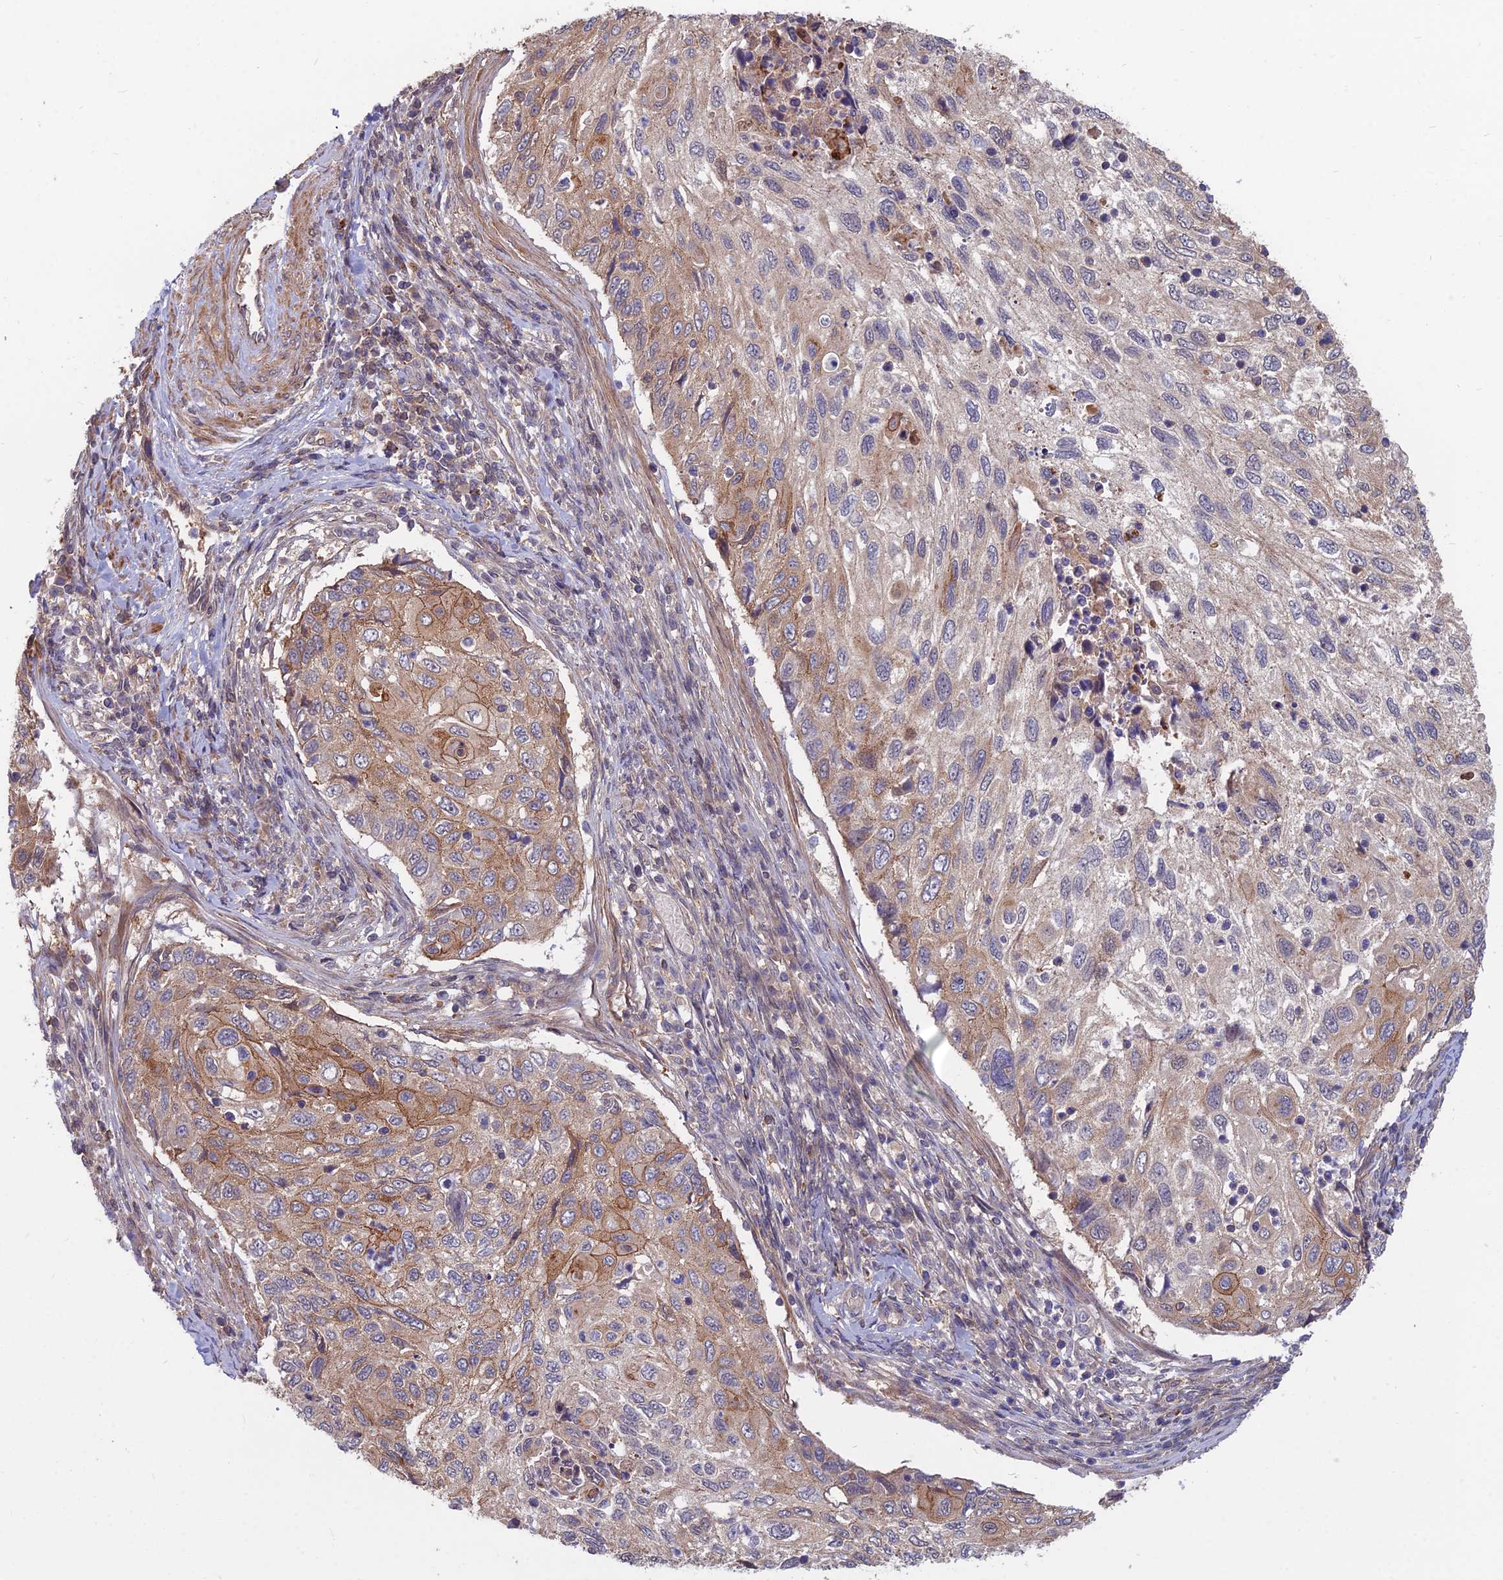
{"staining": {"intensity": "moderate", "quantity": "25%-75%", "location": "cytoplasmic/membranous"}, "tissue": "cervical cancer", "cell_type": "Tumor cells", "image_type": "cancer", "snomed": [{"axis": "morphology", "description": "Squamous cell carcinoma, NOS"}, {"axis": "topography", "description": "Cervix"}], "caption": "Squamous cell carcinoma (cervical) stained with DAB immunohistochemistry demonstrates medium levels of moderate cytoplasmic/membranous staining in about 25%-75% of tumor cells.", "gene": "OPA3", "patient": {"sex": "female", "age": 70}}